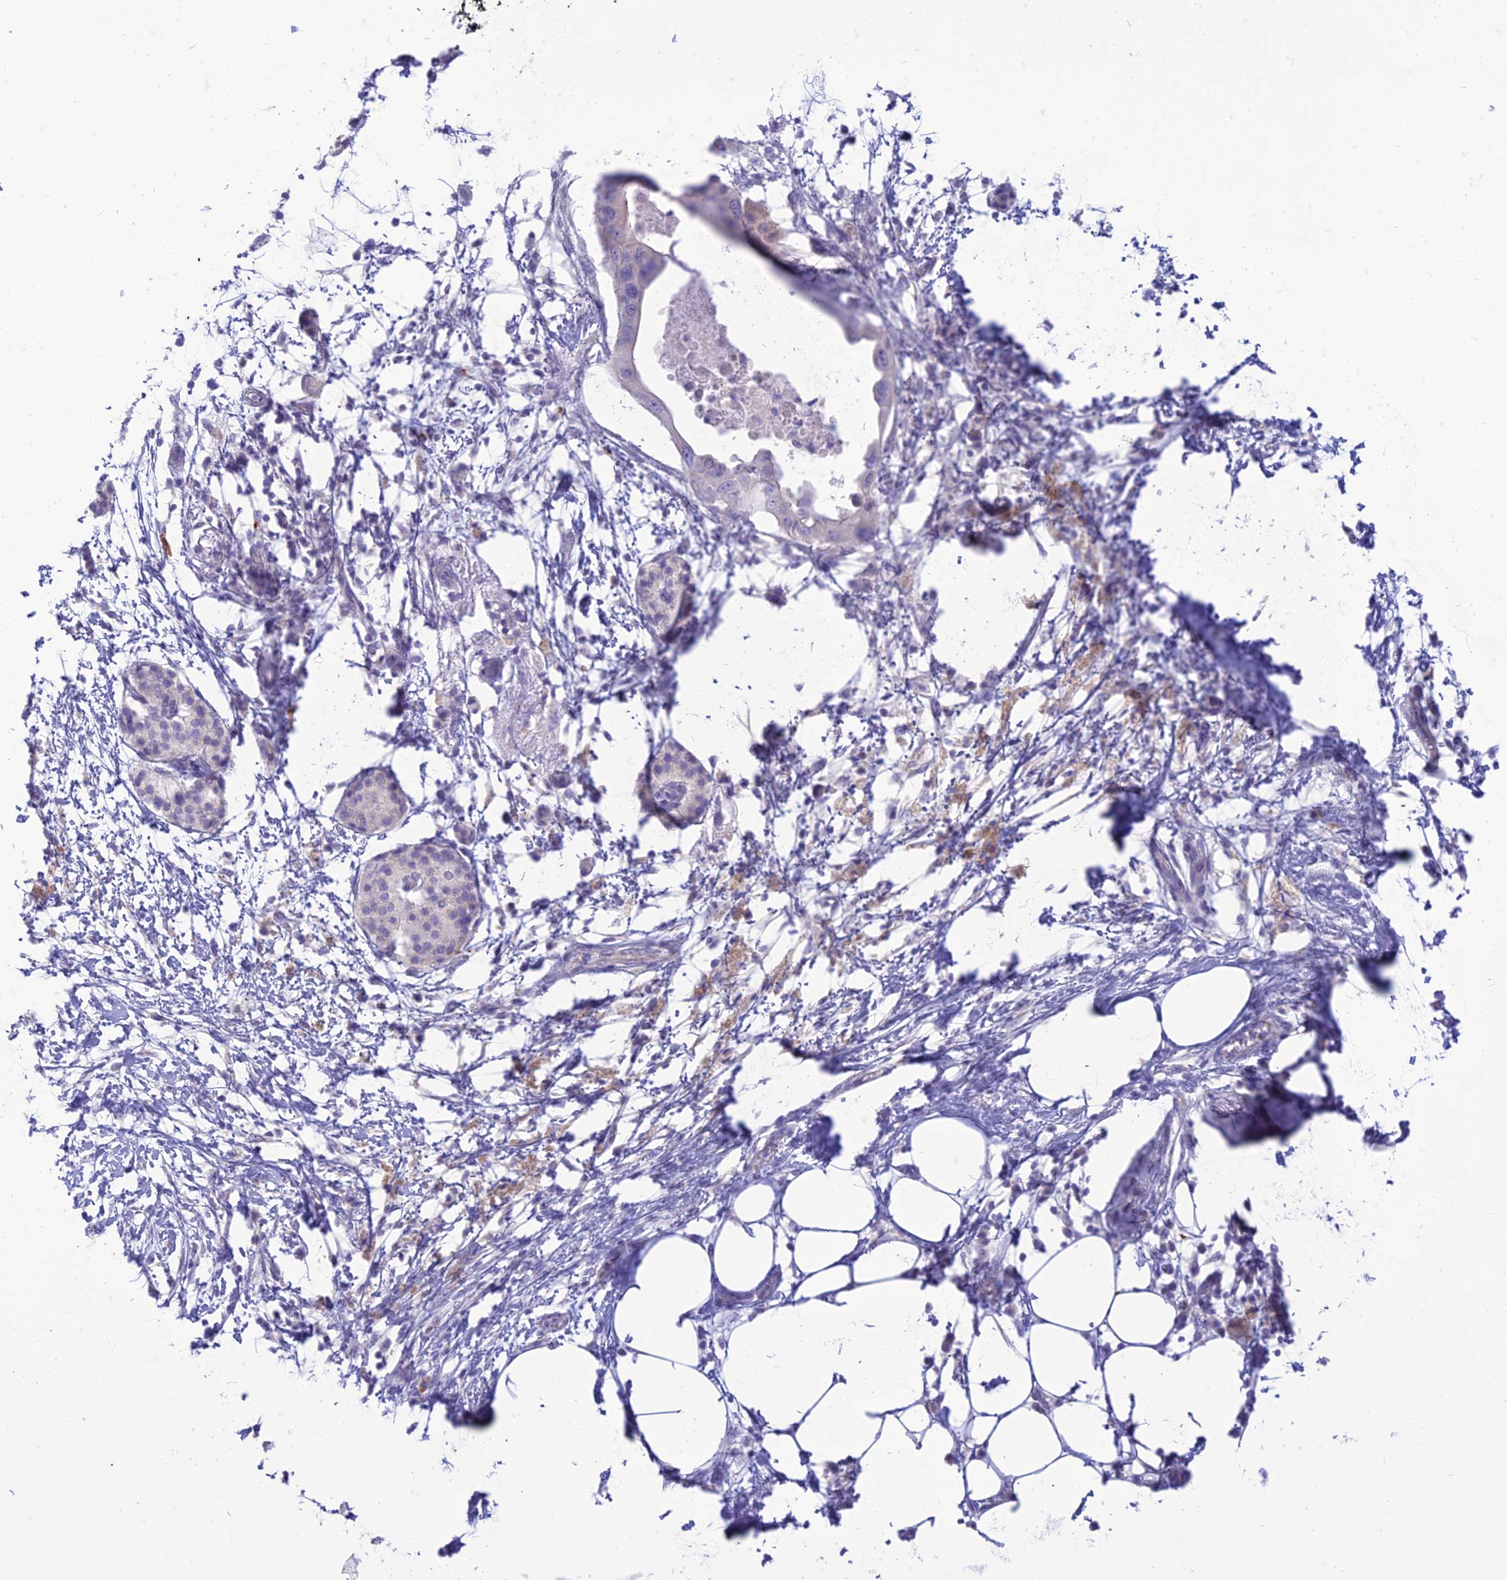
{"staining": {"intensity": "negative", "quantity": "none", "location": "none"}, "tissue": "pancreatic cancer", "cell_type": "Tumor cells", "image_type": "cancer", "snomed": [{"axis": "morphology", "description": "Adenocarcinoma, NOS"}, {"axis": "topography", "description": "Pancreas"}], "caption": "Micrograph shows no protein expression in tumor cells of pancreatic cancer (adenocarcinoma) tissue.", "gene": "DHDH", "patient": {"sex": "male", "age": 68}}